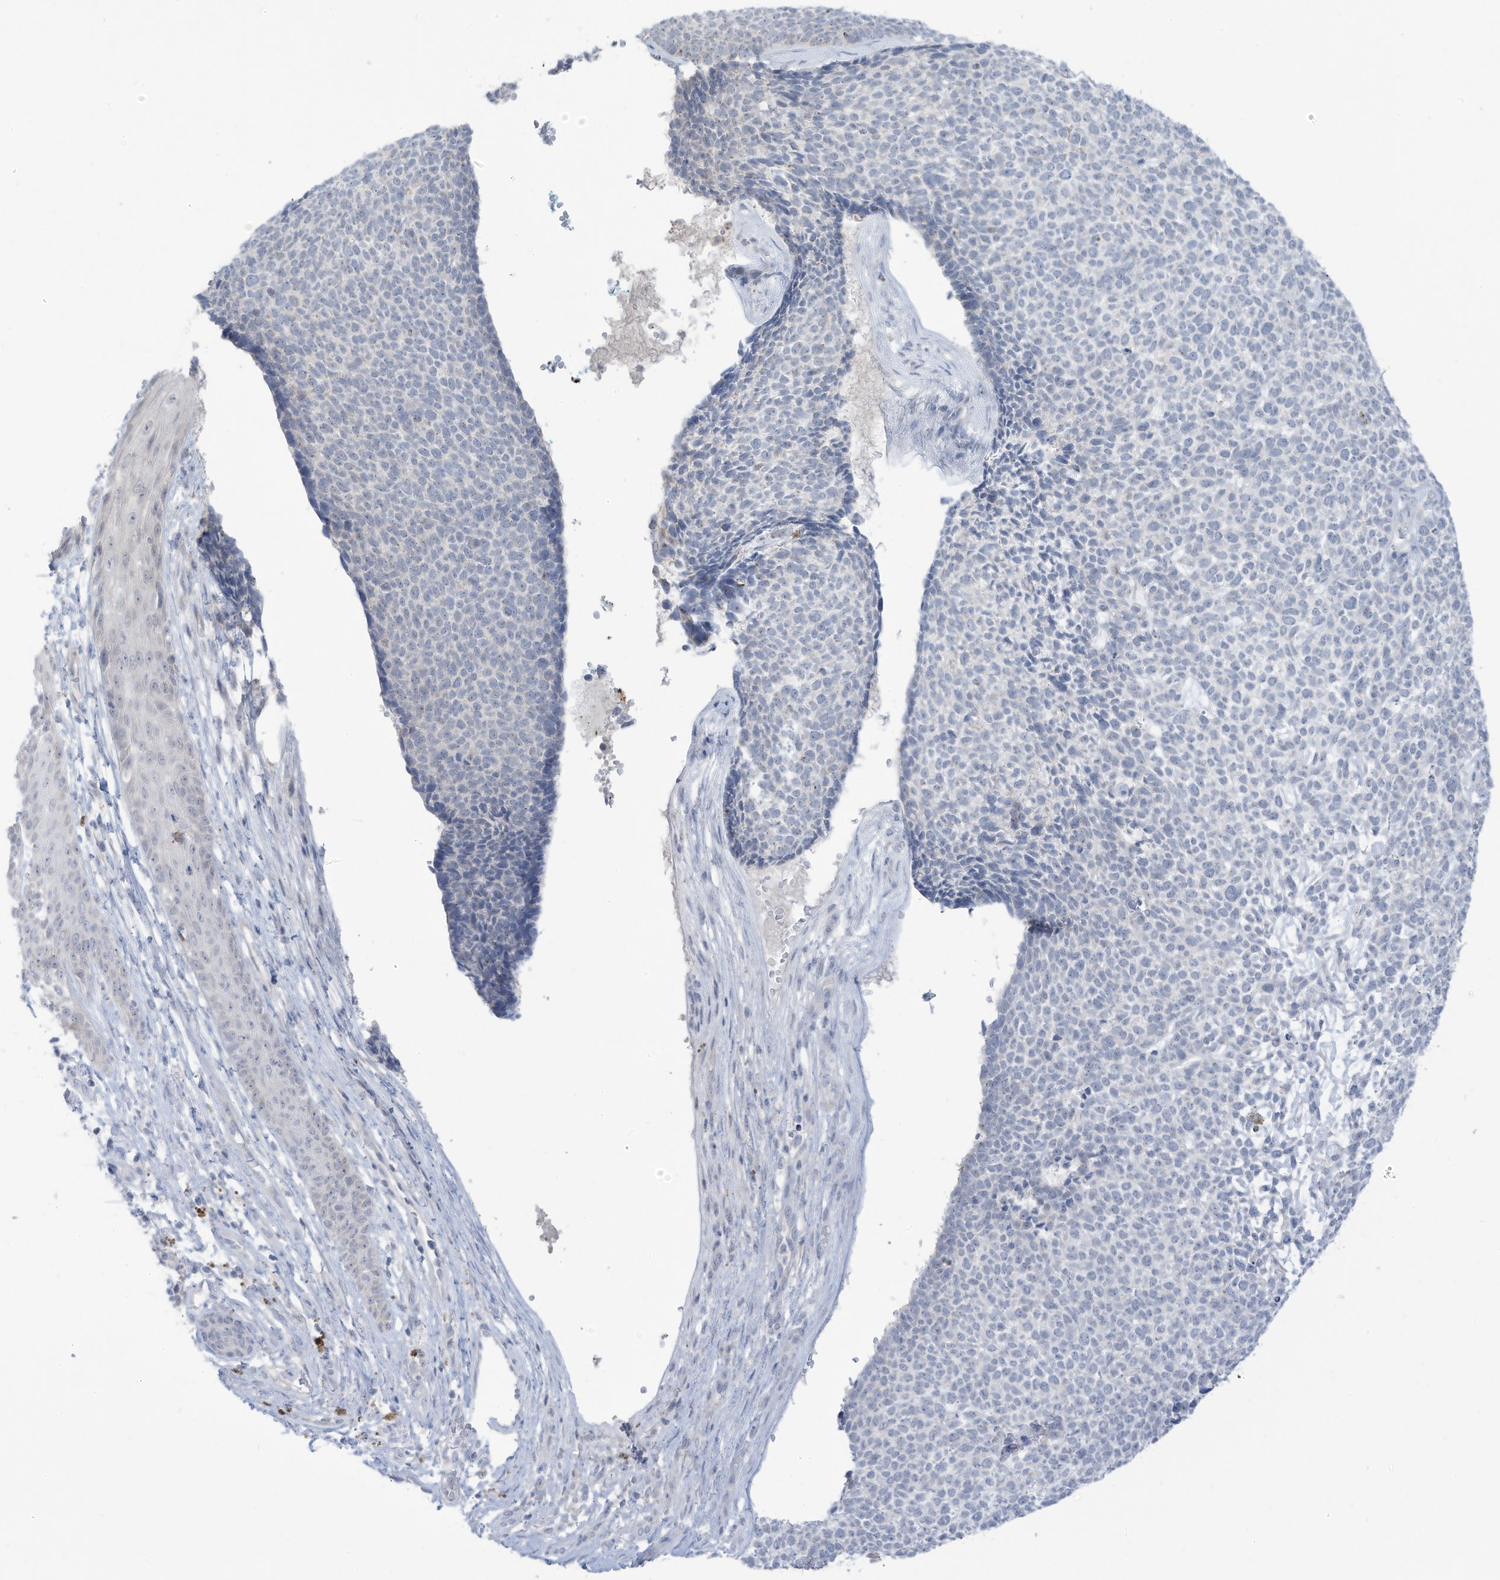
{"staining": {"intensity": "negative", "quantity": "none", "location": "none"}, "tissue": "skin cancer", "cell_type": "Tumor cells", "image_type": "cancer", "snomed": [{"axis": "morphology", "description": "Basal cell carcinoma"}, {"axis": "topography", "description": "Skin"}], "caption": "There is no significant positivity in tumor cells of skin cancer.", "gene": "OGT", "patient": {"sex": "female", "age": 84}}